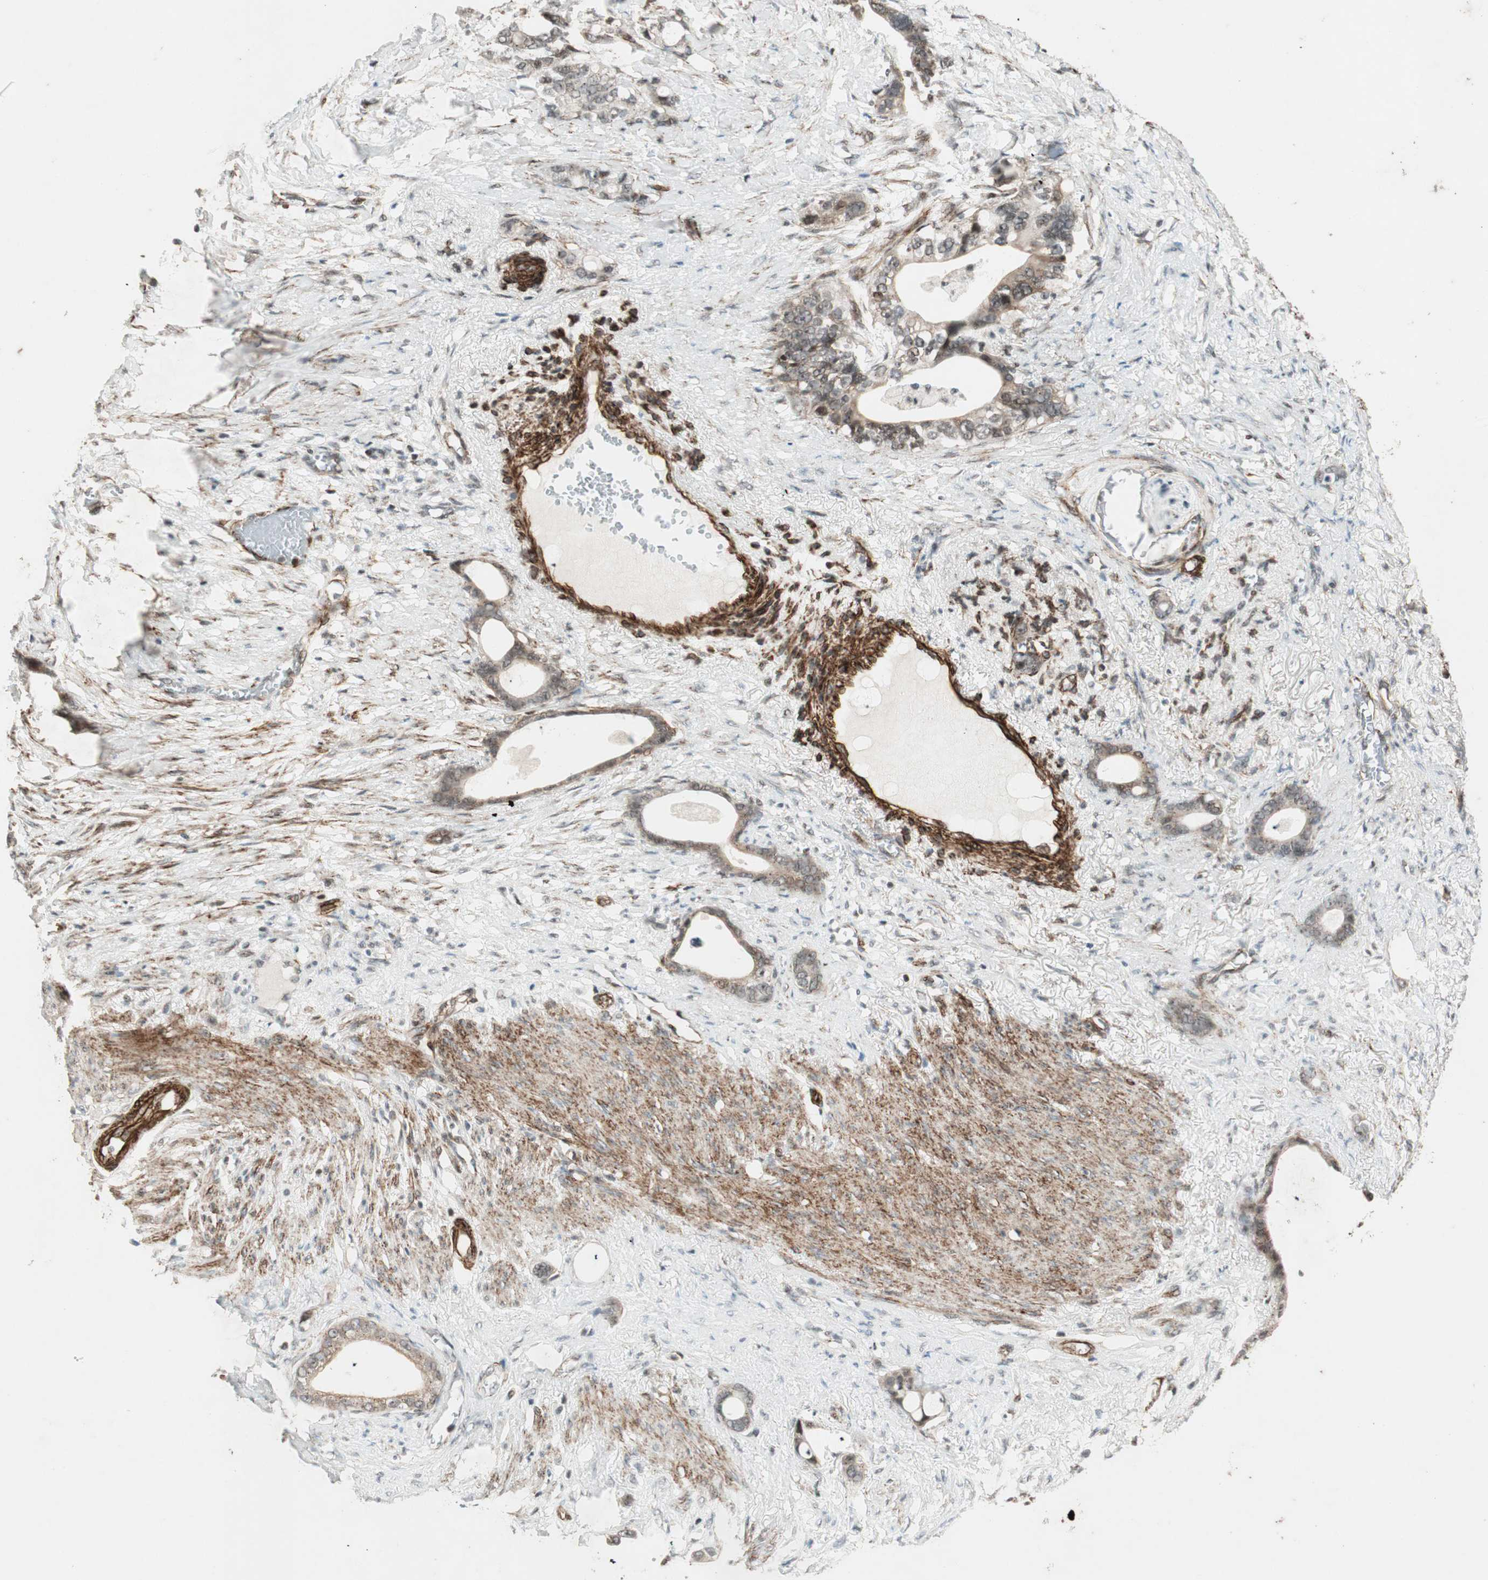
{"staining": {"intensity": "moderate", "quantity": "<25%", "location": "cytoplasmic/membranous"}, "tissue": "stomach cancer", "cell_type": "Tumor cells", "image_type": "cancer", "snomed": [{"axis": "morphology", "description": "Adenocarcinoma, NOS"}, {"axis": "topography", "description": "Stomach"}], "caption": "Tumor cells display low levels of moderate cytoplasmic/membranous expression in about <25% of cells in stomach cancer (adenocarcinoma).", "gene": "CDK19", "patient": {"sex": "female", "age": 75}}